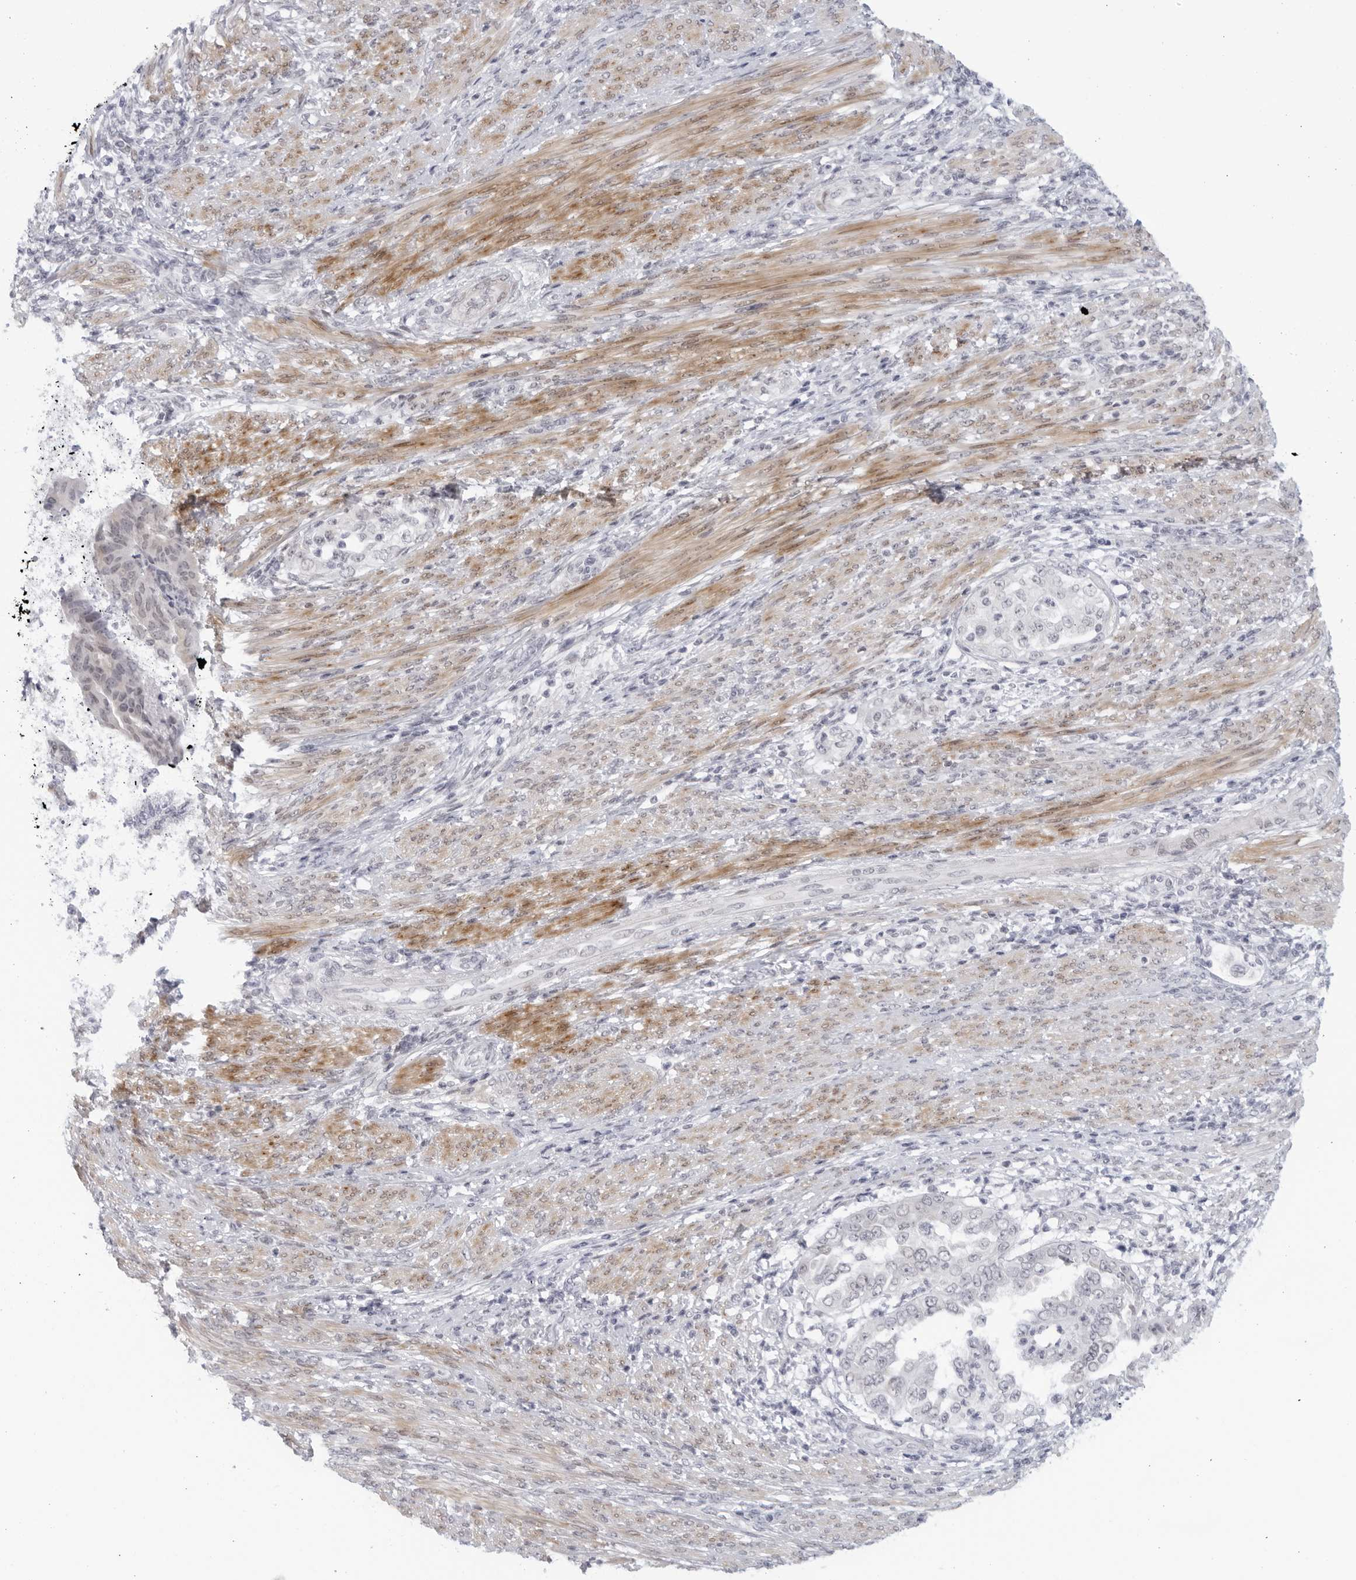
{"staining": {"intensity": "negative", "quantity": "none", "location": "none"}, "tissue": "endometrial cancer", "cell_type": "Tumor cells", "image_type": "cancer", "snomed": [{"axis": "morphology", "description": "Adenocarcinoma, NOS"}, {"axis": "topography", "description": "Endometrium"}], "caption": "This is an immunohistochemistry histopathology image of endometrial cancer (adenocarcinoma). There is no expression in tumor cells.", "gene": "WDTC1", "patient": {"sex": "female", "age": 85}}